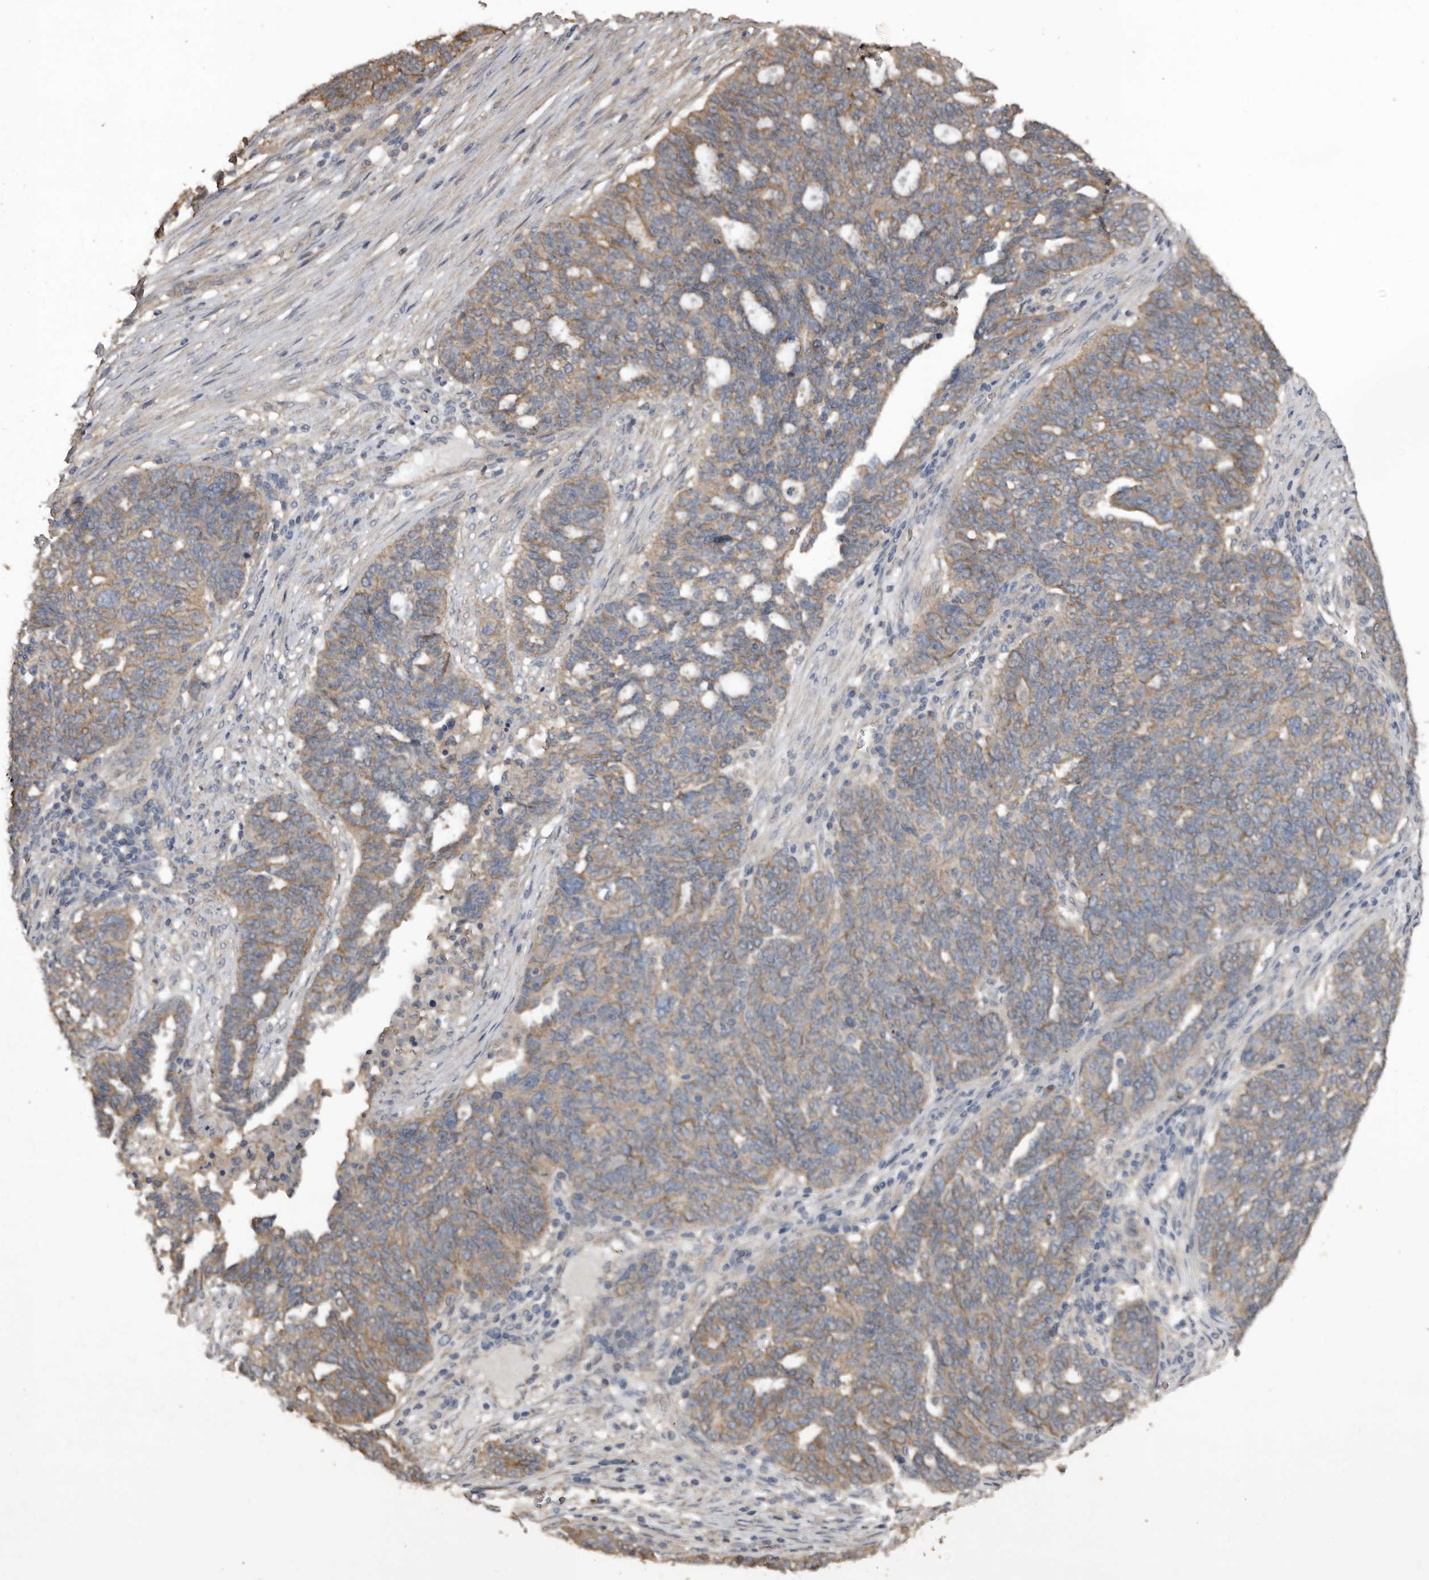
{"staining": {"intensity": "weak", "quantity": "25%-75%", "location": "cytoplasmic/membranous"}, "tissue": "ovarian cancer", "cell_type": "Tumor cells", "image_type": "cancer", "snomed": [{"axis": "morphology", "description": "Cystadenocarcinoma, serous, NOS"}, {"axis": "topography", "description": "Ovary"}], "caption": "Ovarian cancer (serous cystadenocarcinoma) stained for a protein (brown) shows weak cytoplasmic/membranous positive positivity in about 25%-75% of tumor cells.", "gene": "HYAL4", "patient": {"sex": "female", "age": 59}}